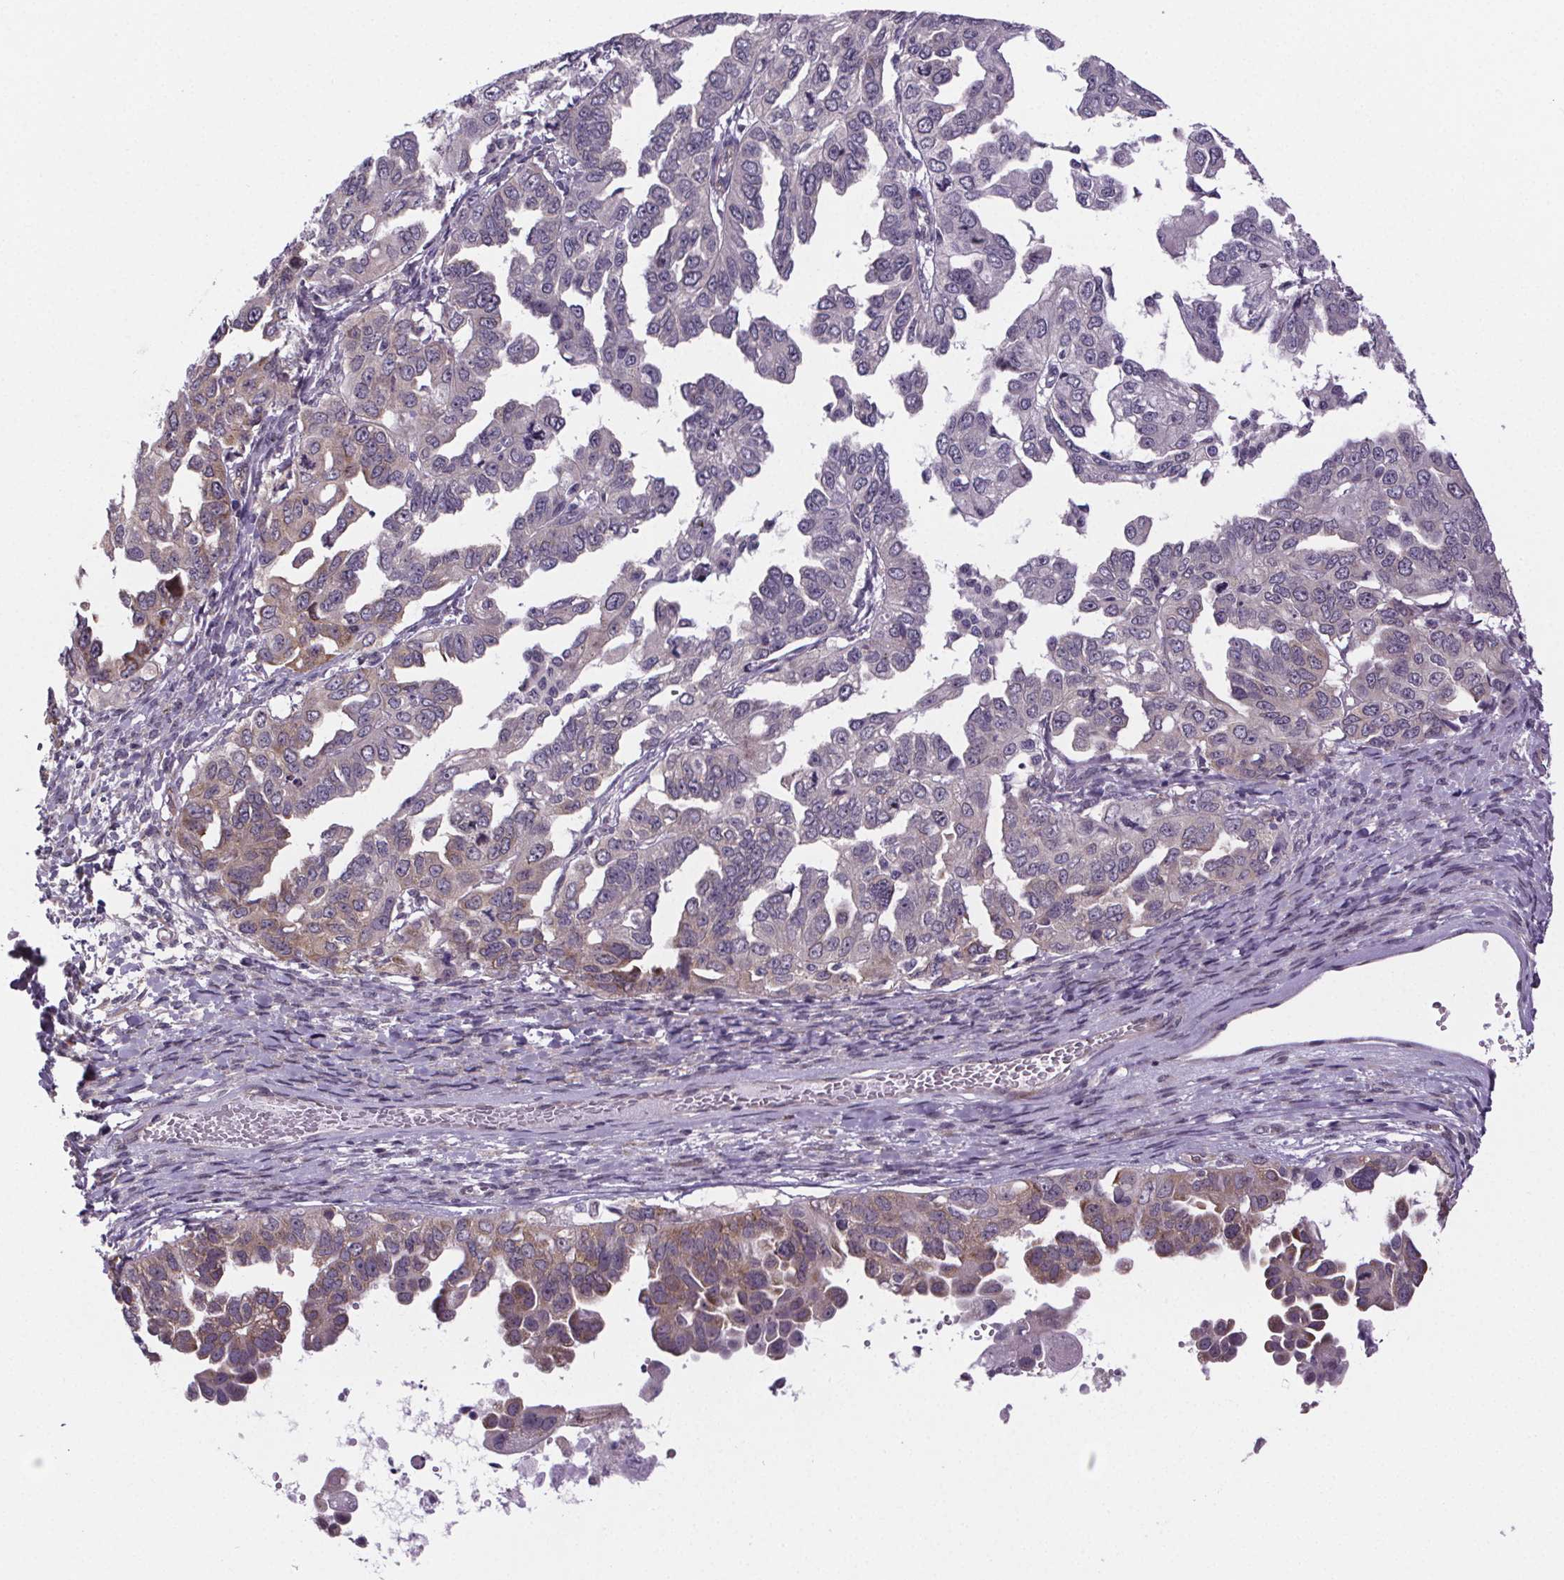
{"staining": {"intensity": "negative", "quantity": "none", "location": "none"}, "tissue": "ovarian cancer", "cell_type": "Tumor cells", "image_type": "cancer", "snomed": [{"axis": "morphology", "description": "Cystadenocarcinoma, serous, NOS"}, {"axis": "topography", "description": "Ovary"}], "caption": "IHC histopathology image of neoplastic tissue: ovarian serous cystadenocarcinoma stained with DAB reveals no significant protein positivity in tumor cells.", "gene": "TTC12", "patient": {"sex": "female", "age": 64}}